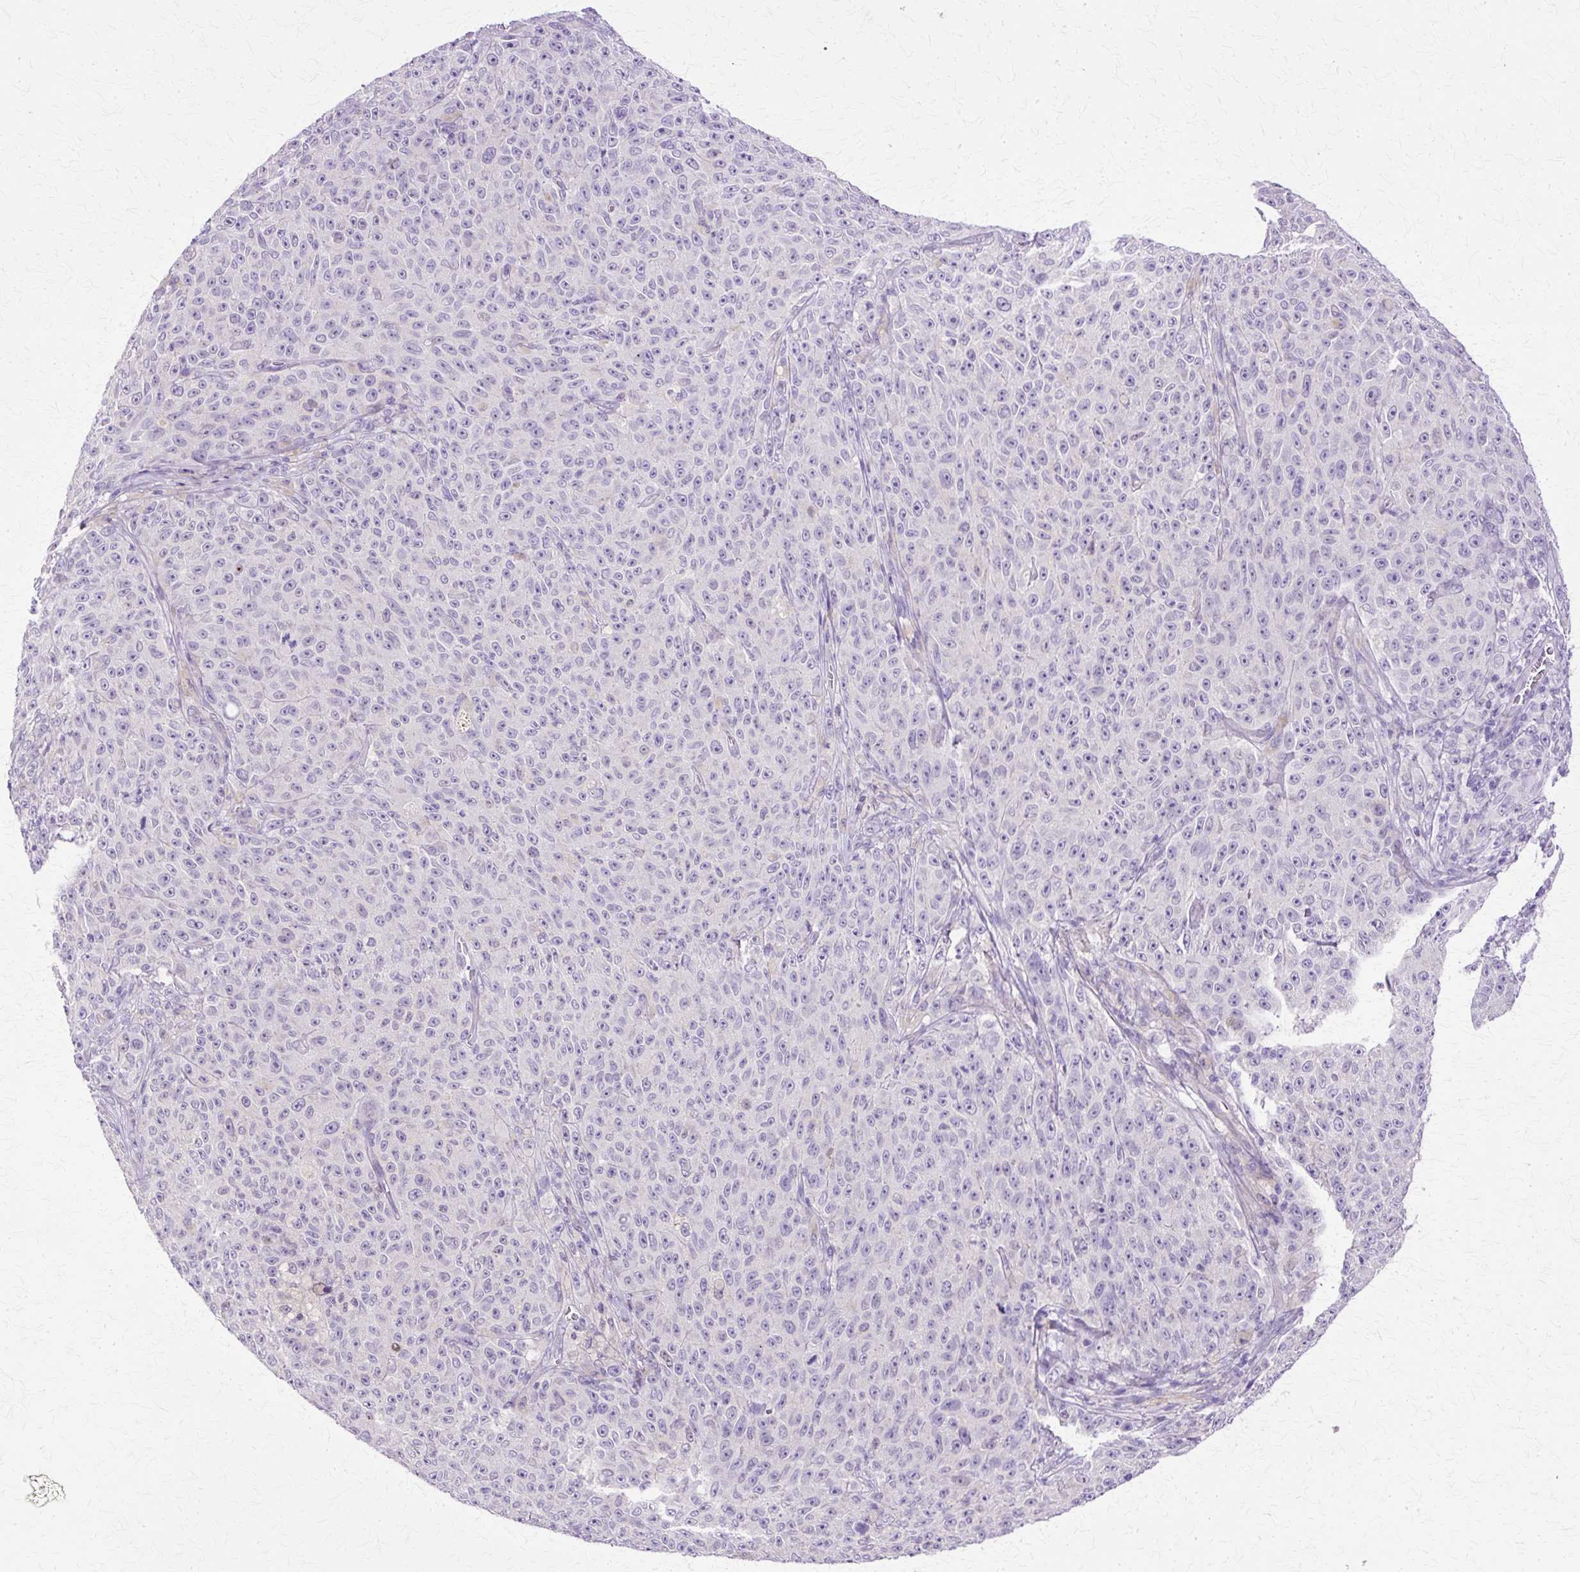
{"staining": {"intensity": "negative", "quantity": "none", "location": "none"}, "tissue": "melanoma", "cell_type": "Tumor cells", "image_type": "cancer", "snomed": [{"axis": "morphology", "description": "Malignant melanoma, NOS"}, {"axis": "topography", "description": "Skin"}], "caption": "High power microscopy image of an immunohistochemistry histopathology image of malignant melanoma, revealing no significant positivity in tumor cells. Brightfield microscopy of immunohistochemistry (IHC) stained with DAB (brown) and hematoxylin (blue), captured at high magnification.", "gene": "HSPA8", "patient": {"sex": "female", "age": 82}}